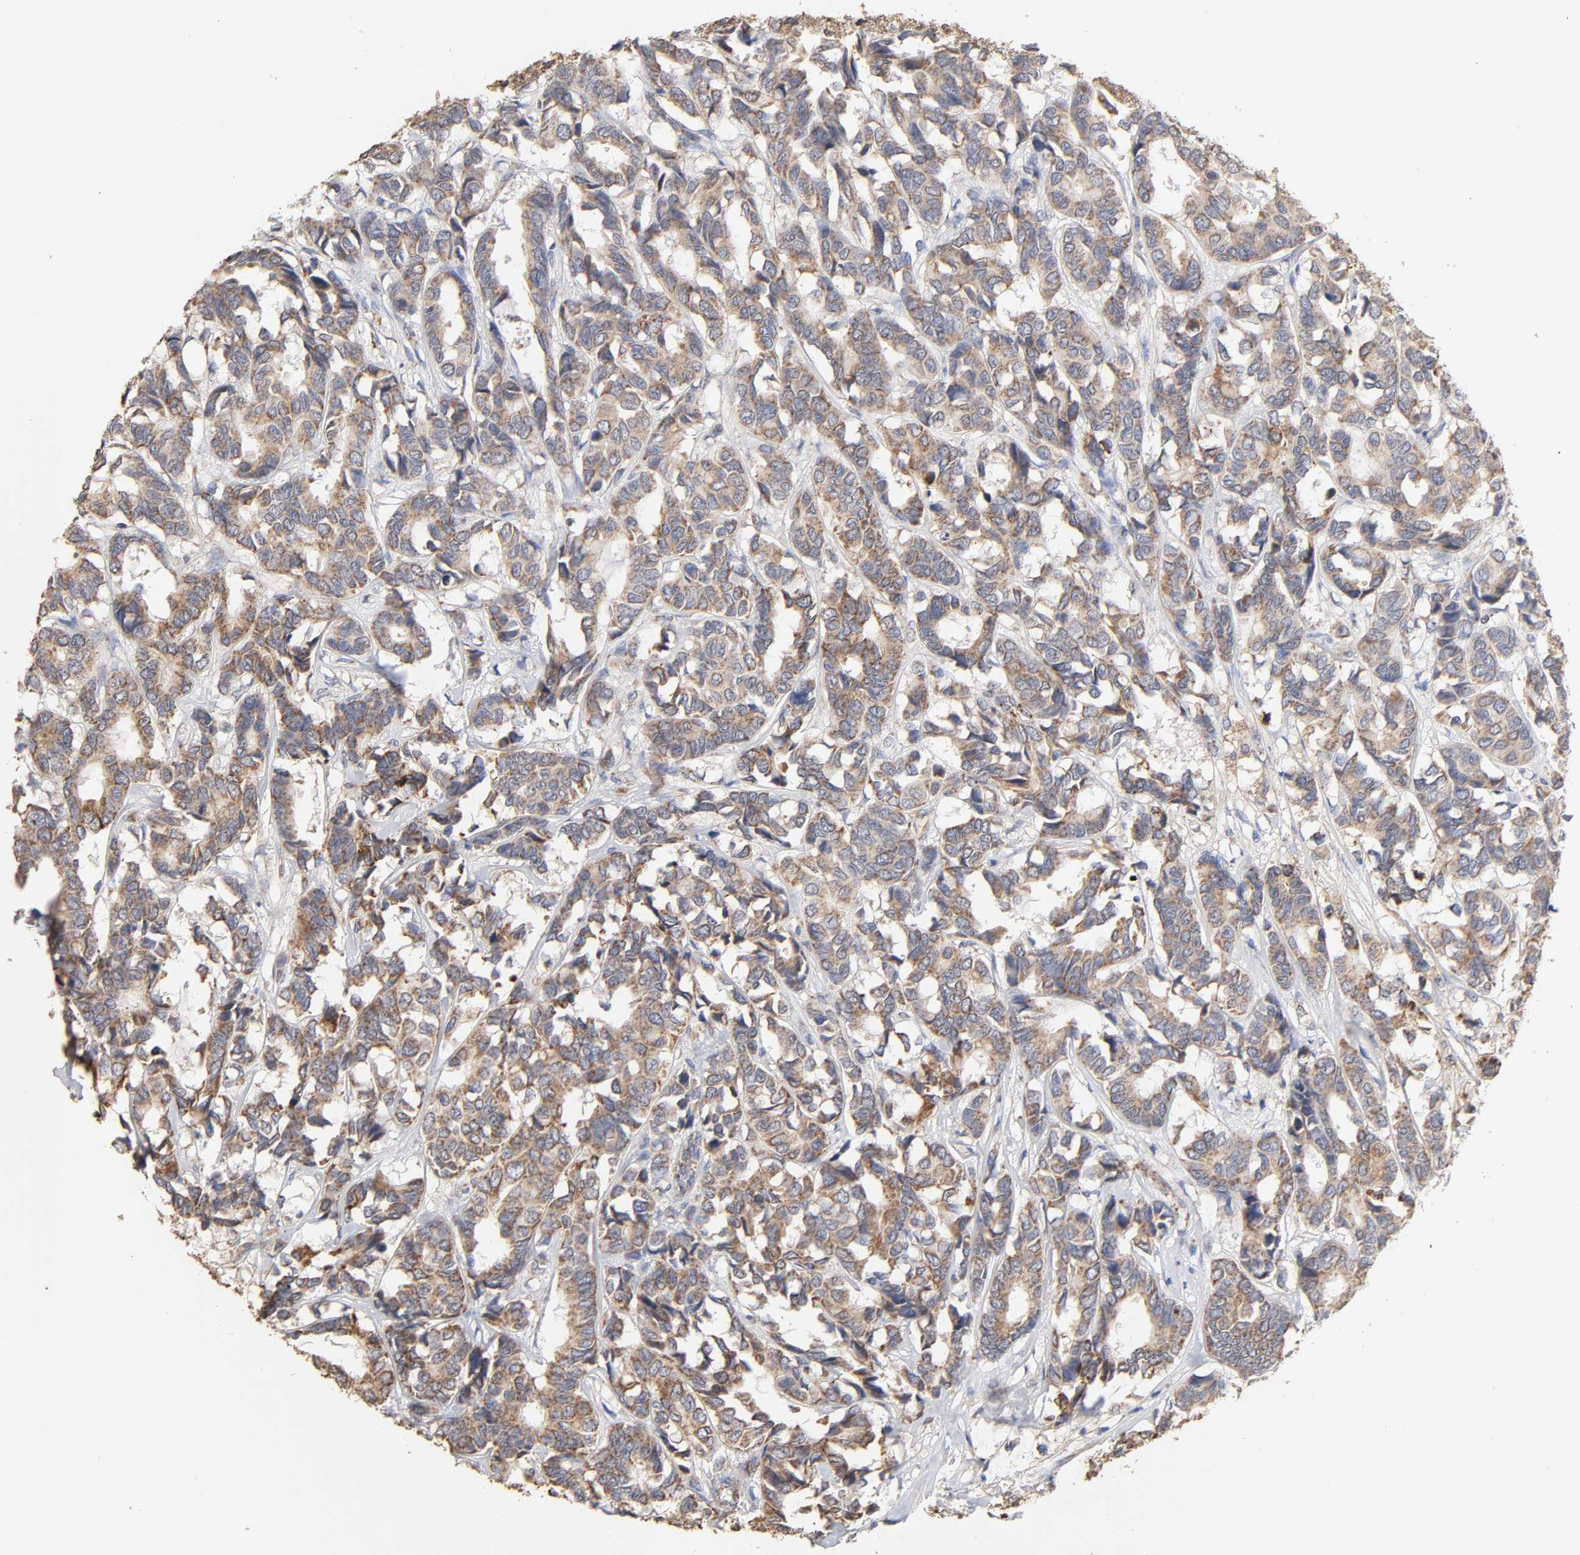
{"staining": {"intensity": "strong", "quantity": ">75%", "location": "cytoplasmic/membranous"}, "tissue": "breast cancer", "cell_type": "Tumor cells", "image_type": "cancer", "snomed": [{"axis": "morphology", "description": "Duct carcinoma"}, {"axis": "topography", "description": "Breast"}], "caption": "Immunohistochemical staining of human breast cancer shows high levels of strong cytoplasmic/membranous expression in about >75% of tumor cells.", "gene": "CYCS", "patient": {"sex": "female", "age": 87}}